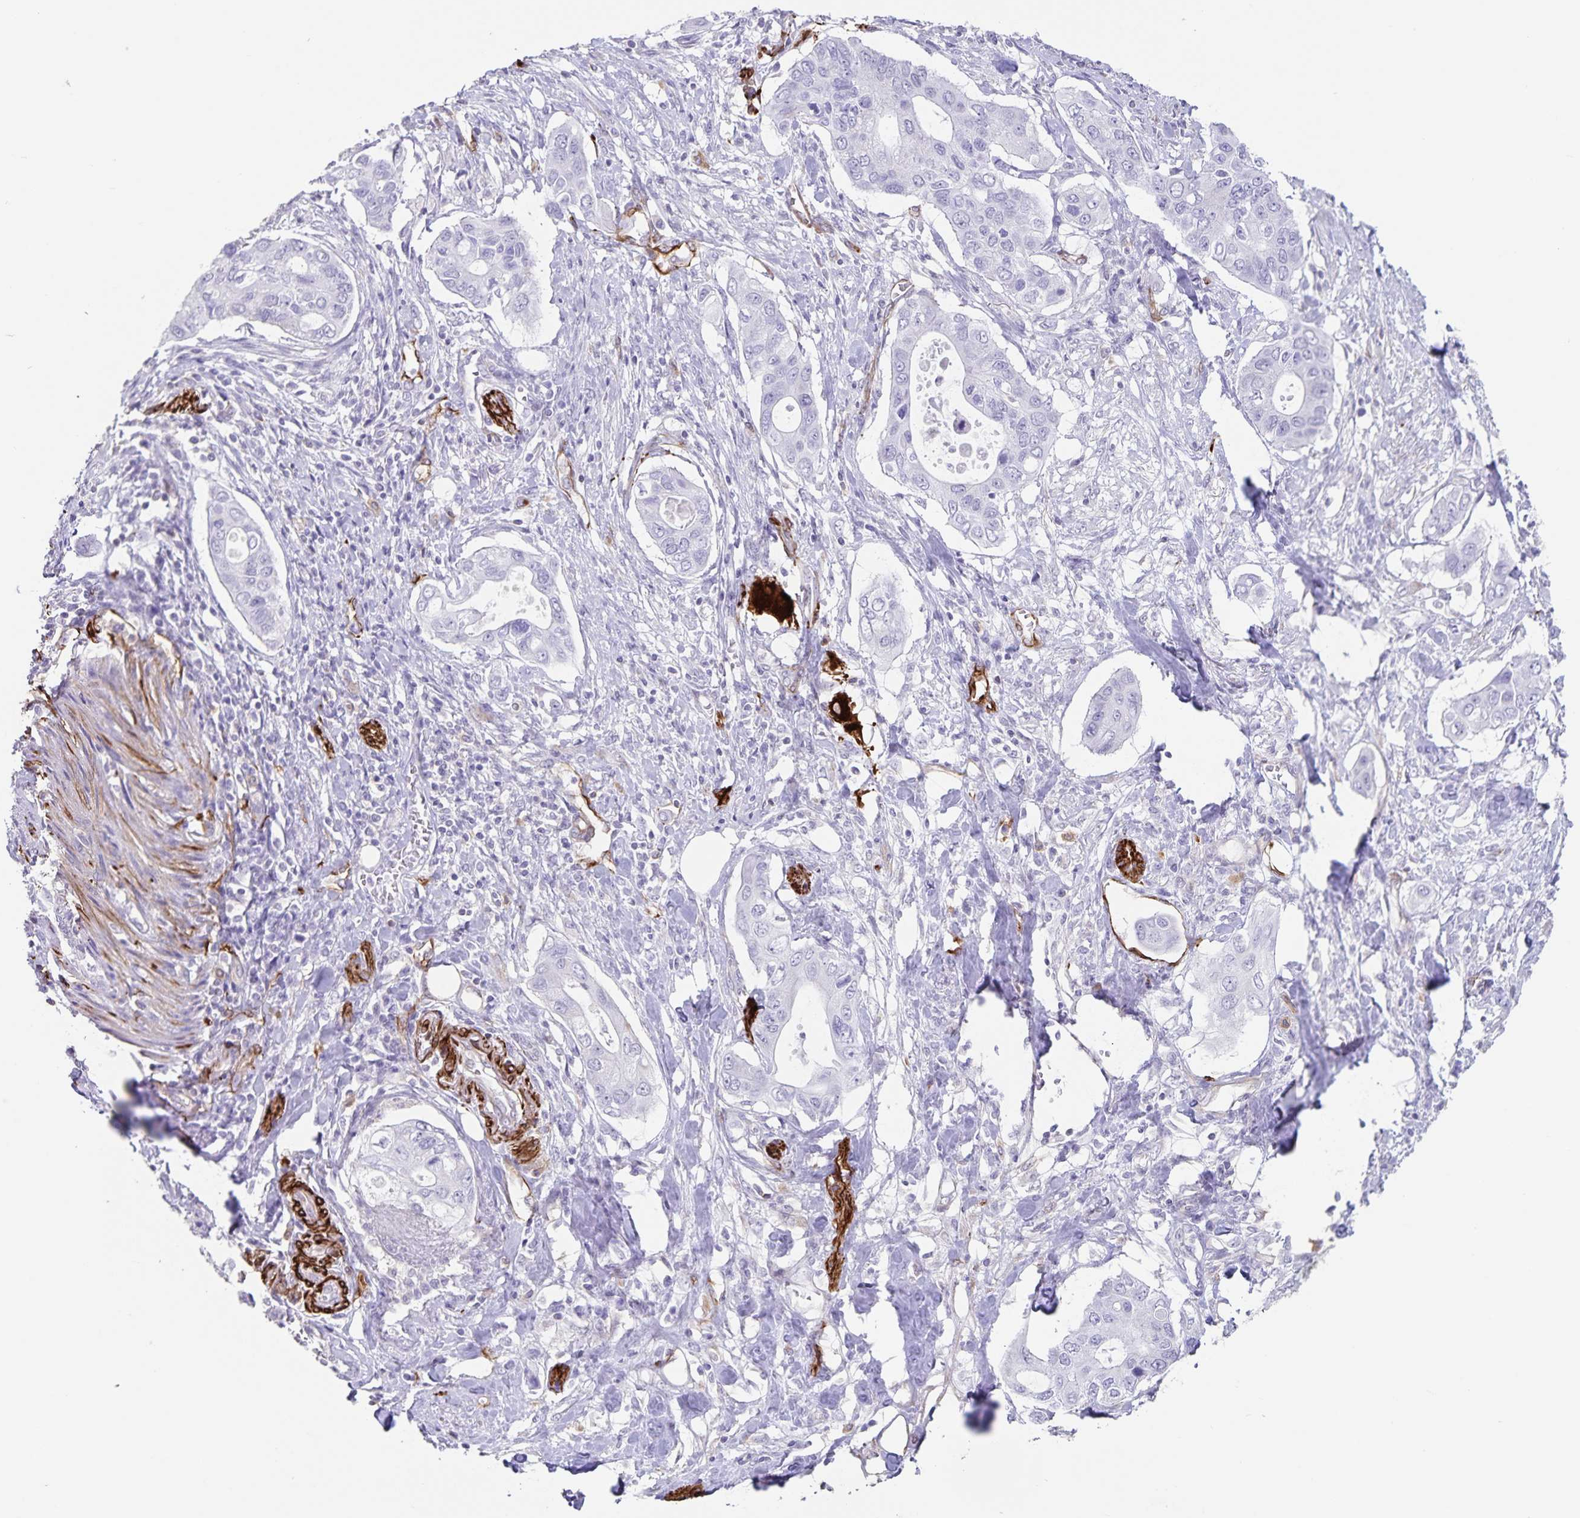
{"staining": {"intensity": "negative", "quantity": "none", "location": "none"}, "tissue": "pancreatic cancer", "cell_type": "Tumor cells", "image_type": "cancer", "snomed": [{"axis": "morphology", "description": "Adenocarcinoma, NOS"}, {"axis": "topography", "description": "Pancreas"}], "caption": "DAB (3,3'-diaminobenzidine) immunohistochemical staining of human pancreatic cancer exhibits no significant positivity in tumor cells.", "gene": "SYNM", "patient": {"sex": "female", "age": 63}}